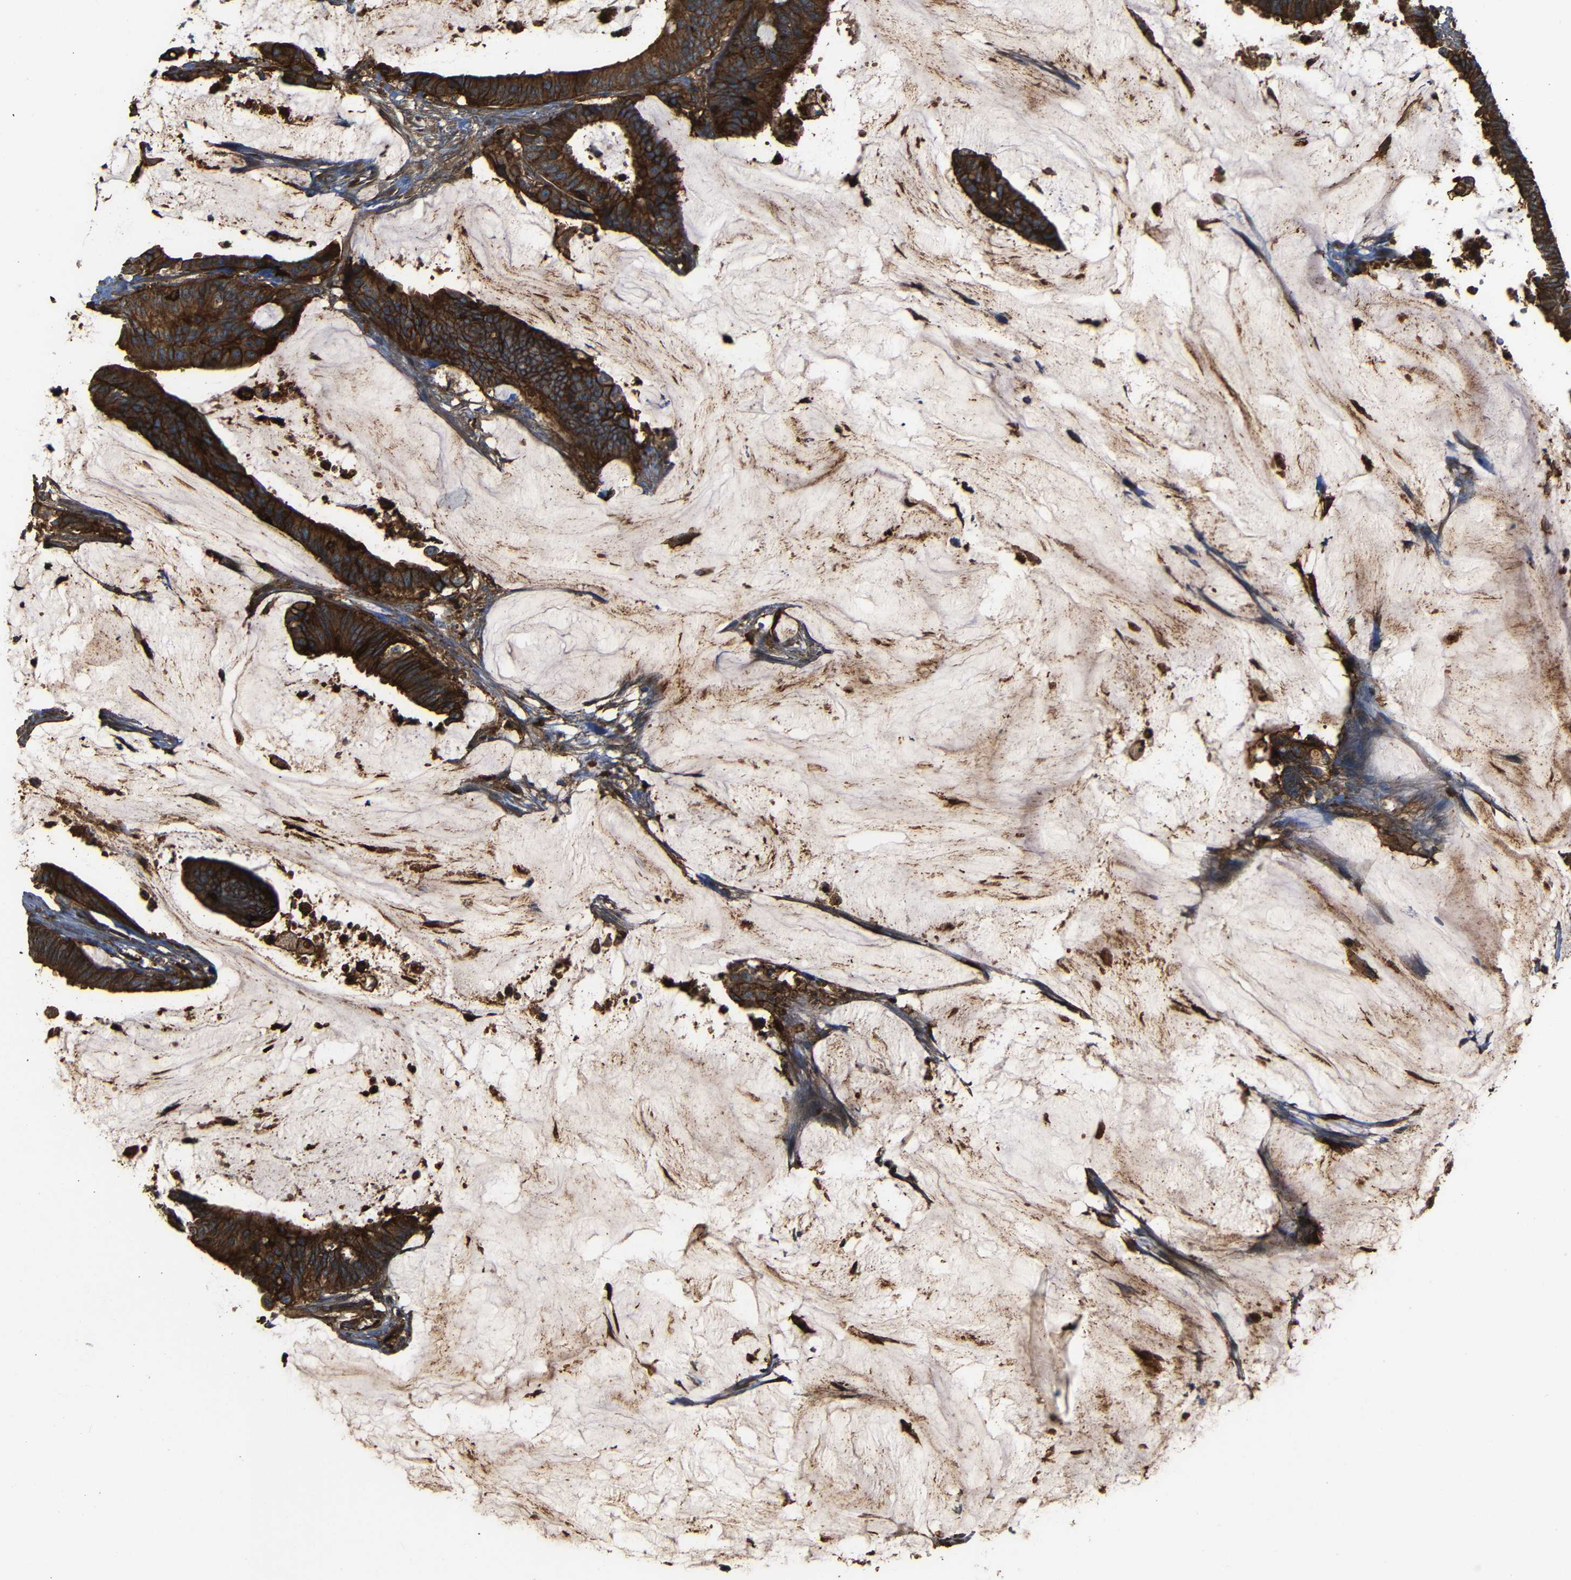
{"staining": {"intensity": "strong", "quantity": ">75%", "location": "cytoplasmic/membranous"}, "tissue": "colorectal cancer", "cell_type": "Tumor cells", "image_type": "cancer", "snomed": [{"axis": "morphology", "description": "Adenocarcinoma, NOS"}, {"axis": "topography", "description": "Rectum"}], "caption": "Brown immunohistochemical staining in colorectal cancer displays strong cytoplasmic/membranous positivity in approximately >75% of tumor cells. (DAB IHC with brightfield microscopy, high magnification).", "gene": "ADGRE5", "patient": {"sex": "female", "age": 66}}